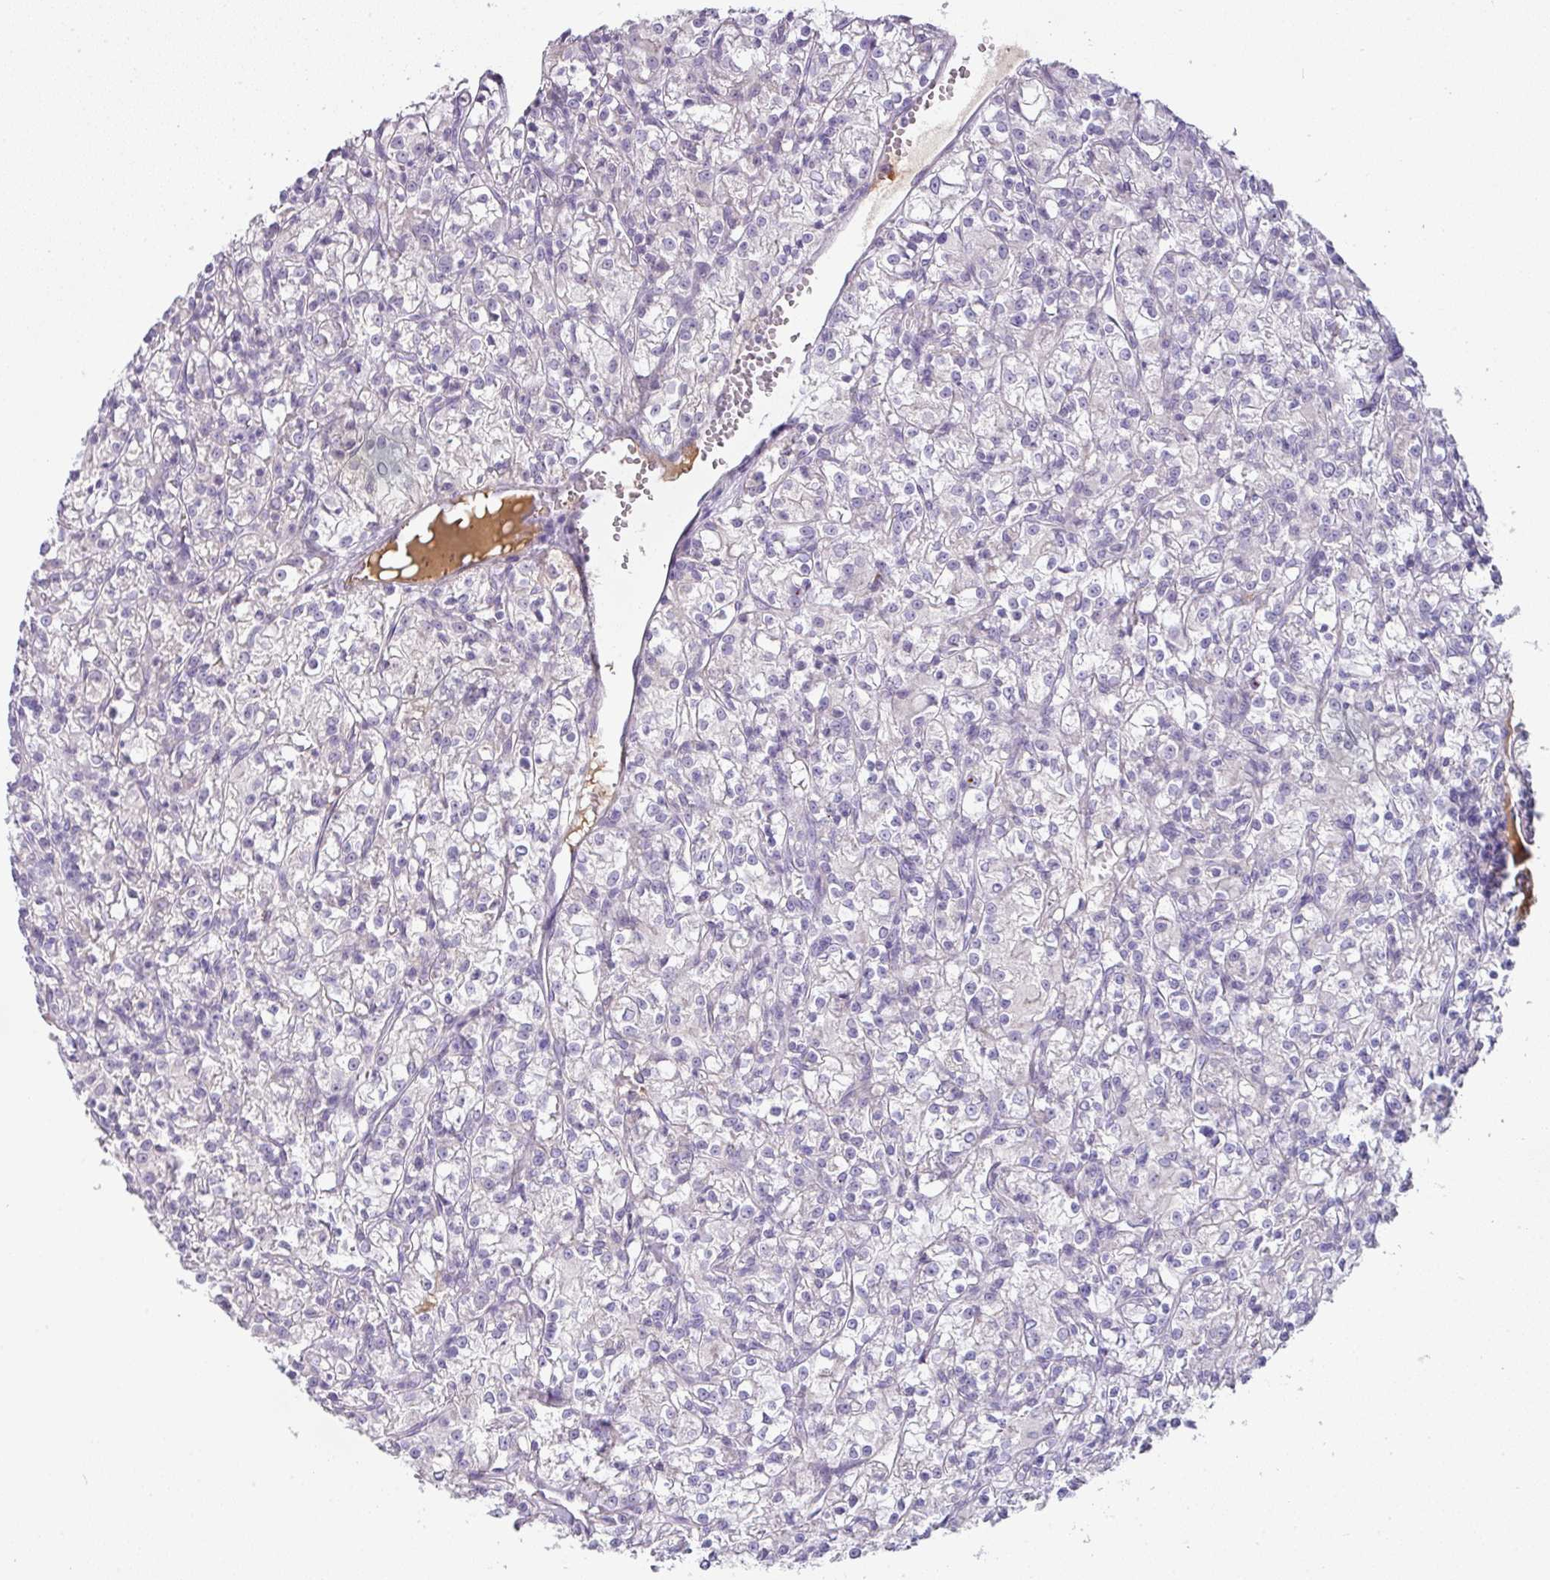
{"staining": {"intensity": "negative", "quantity": "none", "location": "none"}, "tissue": "renal cancer", "cell_type": "Tumor cells", "image_type": "cancer", "snomed": [{"axis": "morphology", "description": "Adenocarcinoma, NOS"}, {"axis": "topography", "description": "Kidney"}], "caption": "Tumor cells show no significant protein expression in renal cancer (adenocarcinoma). (Stains: DAB immunohistochemistry (IHC) with hematoxylin counter stain, Microscopy: brightfield microscopy at high magnification).", "gene": "FGF17", "patient": {"sex": "female", "age": 59}}